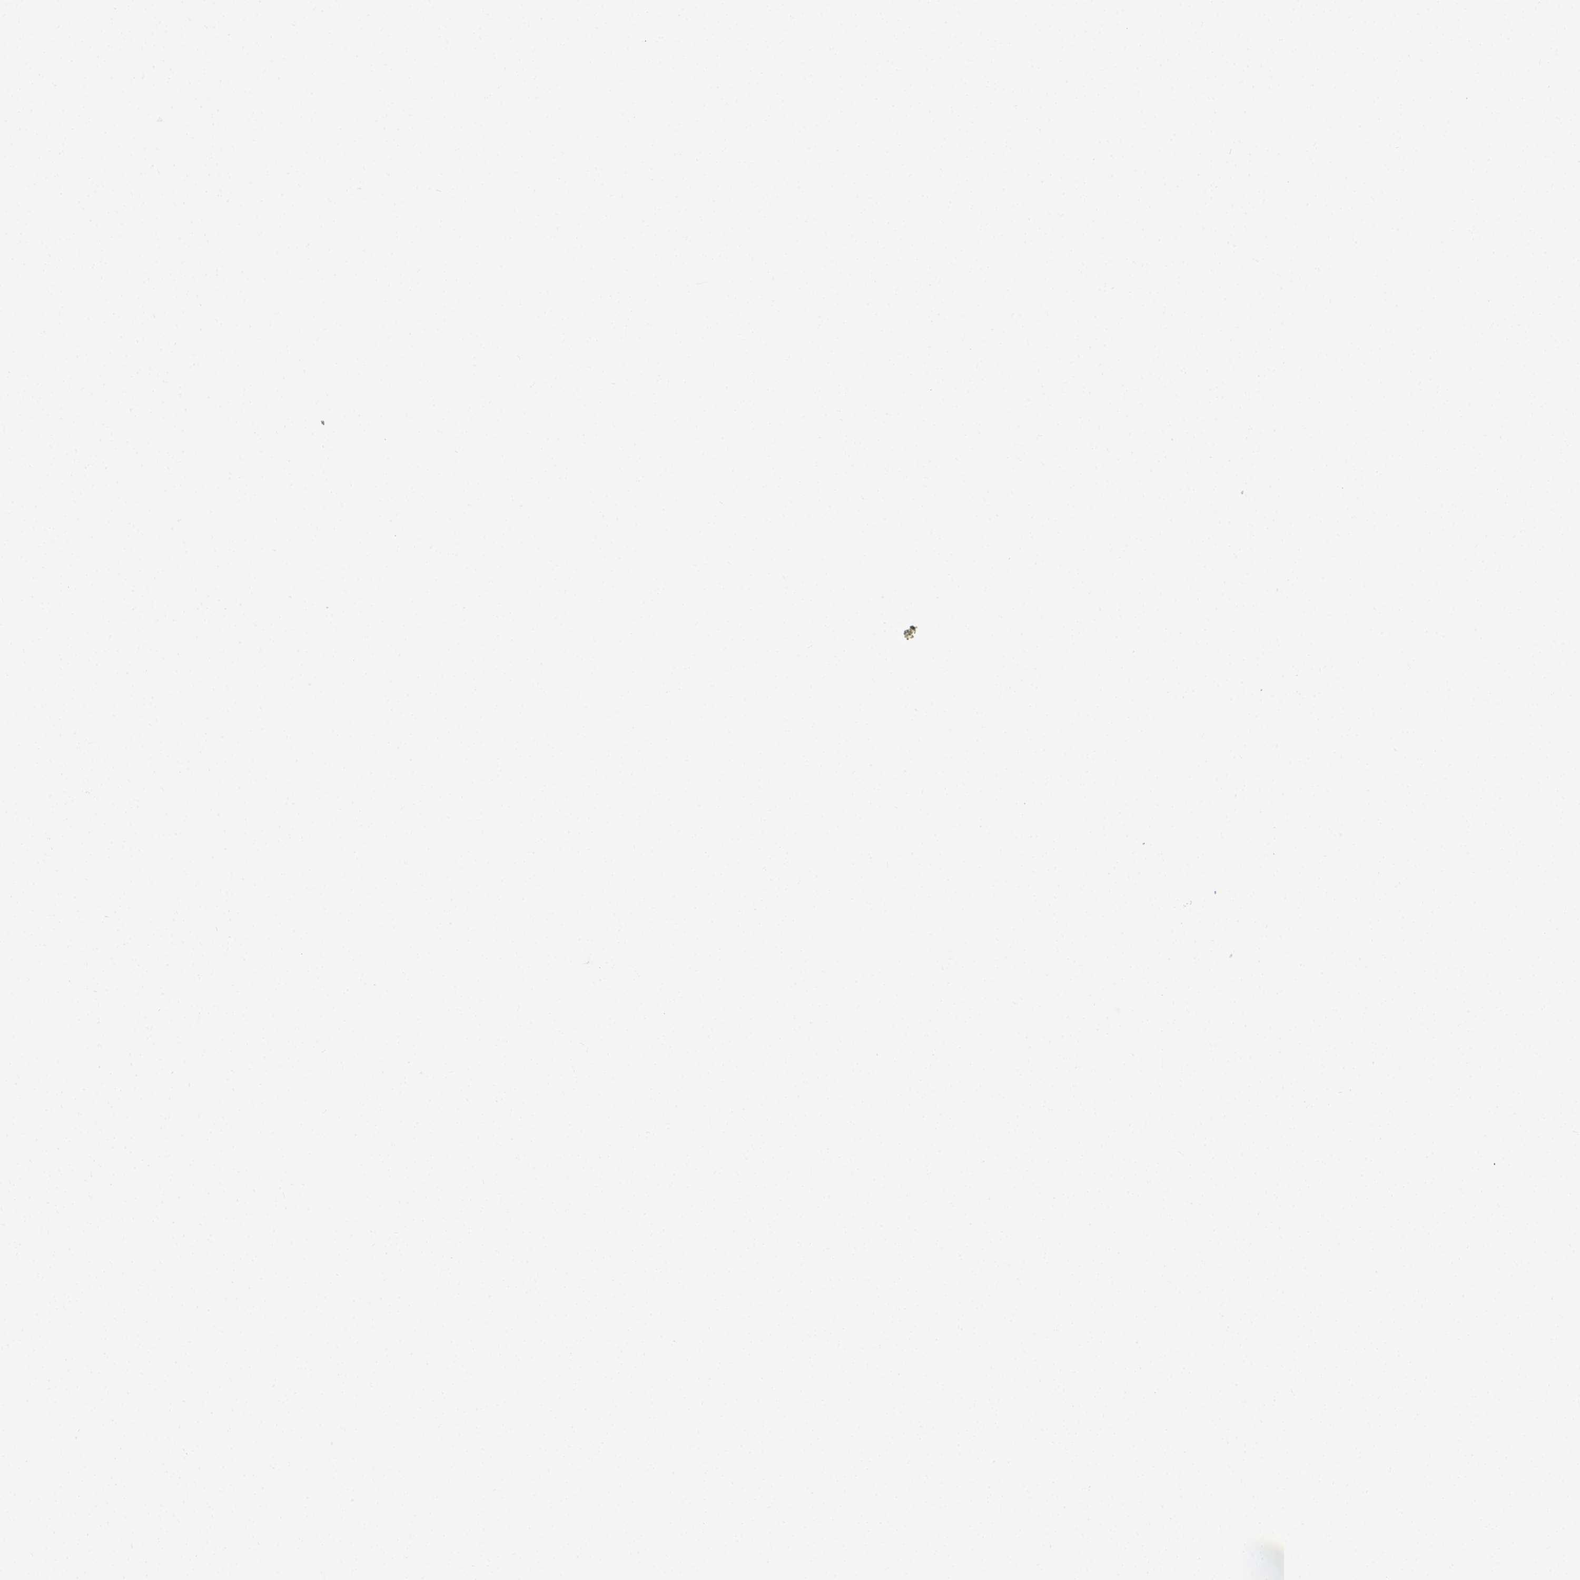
{"staining": {"intensity": "negative", "quantity": "none", "location": "none"}, "tissue": "urothelial cancer", "cell_type": "Tumor cells", "image_type": "cancer", "snomed": [{"axis": "morphology", "description": "Urothelial carcinoma, High grade"}, {"axis": "topography", "description": "Urinary bladder"}], "caption": "A photomicrograph of human high-grade urothelial carcinoma is negative for staining in tumor cells.", "gene": "NRGN", "patient": {"sex": "male", "age": 61}}